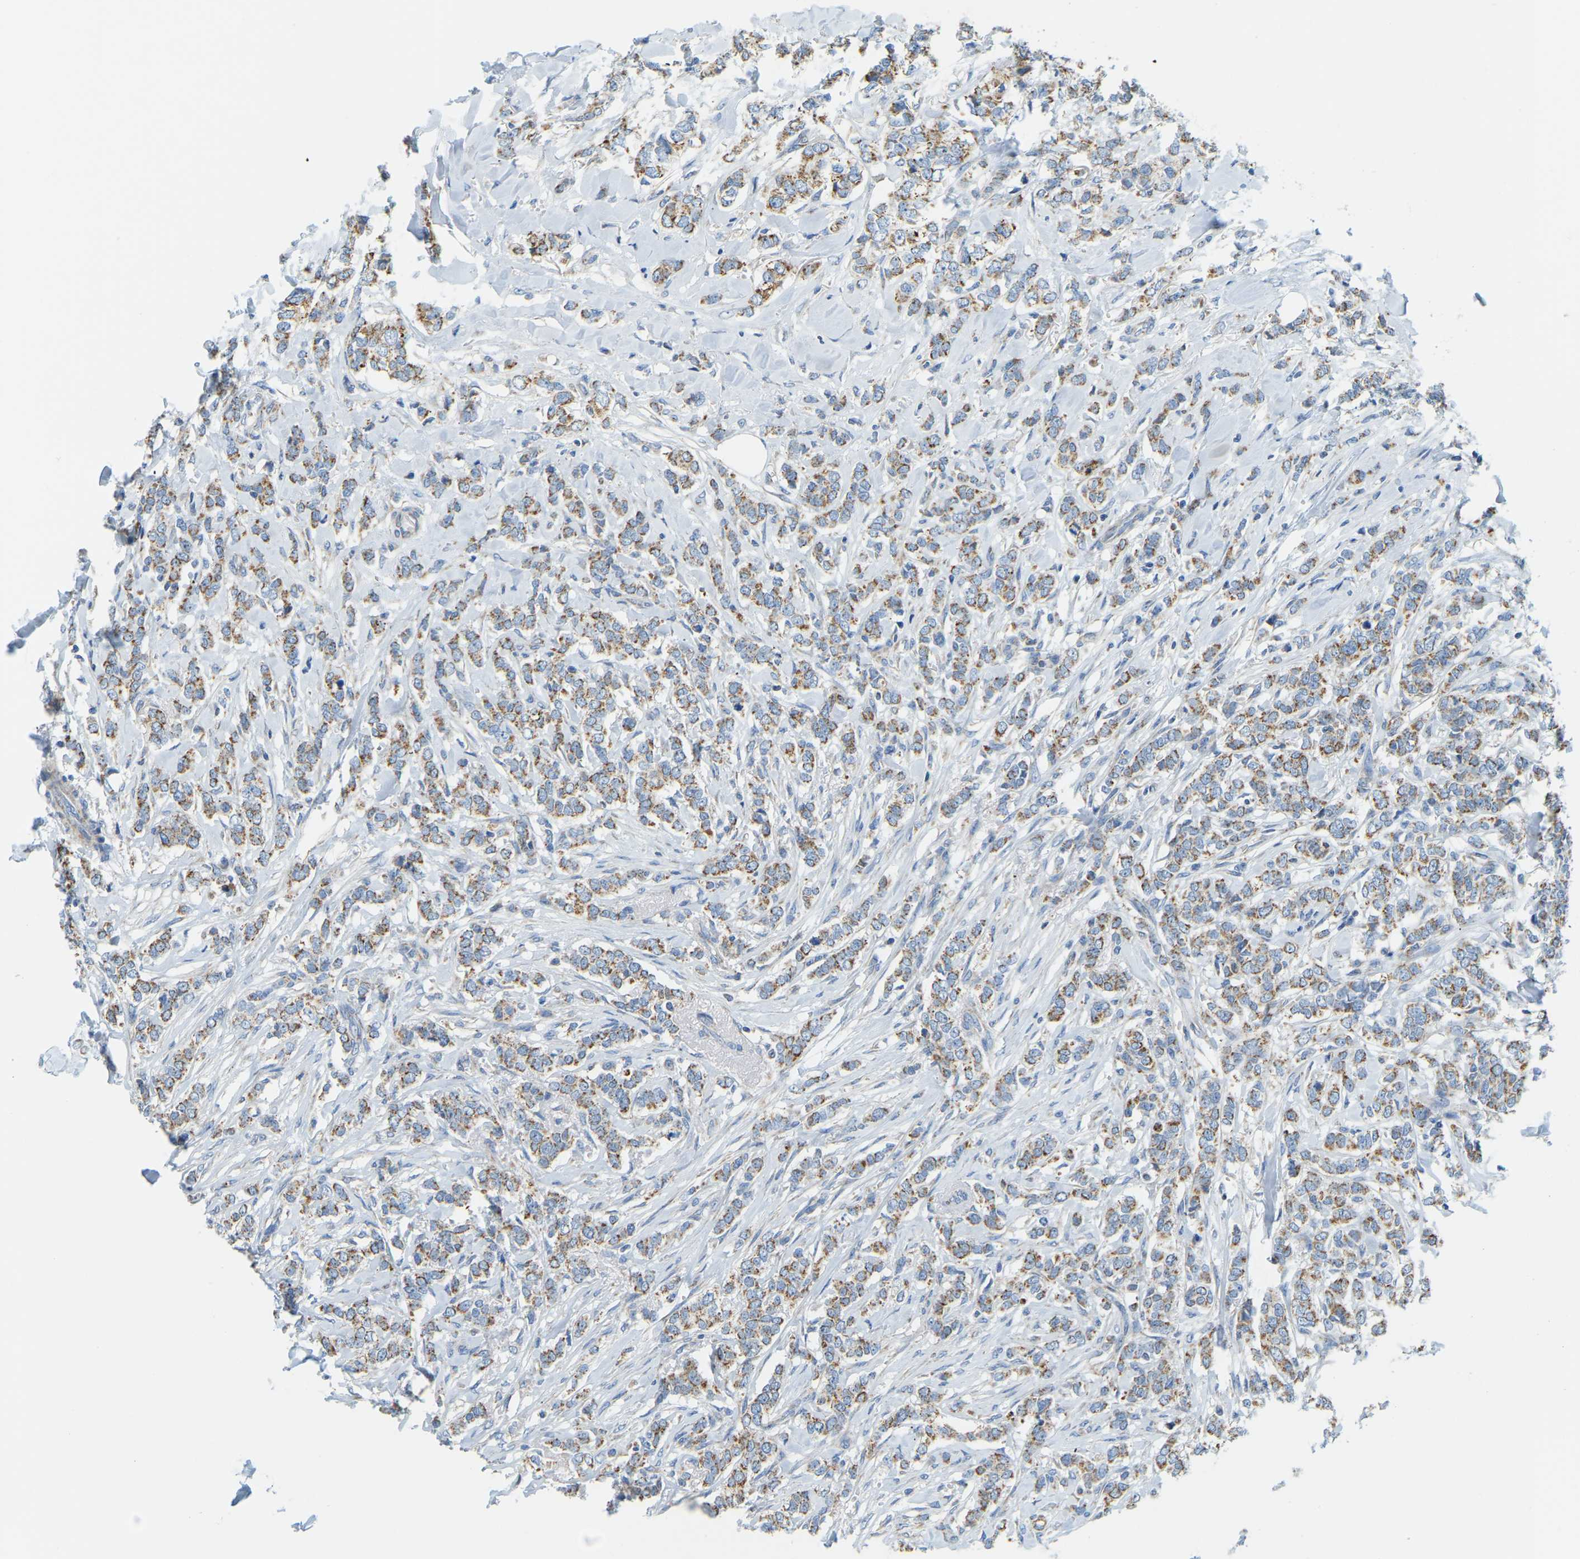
{"staining": {"intensity": "moderate", "quantity": ">75%", "location": "cytoplasmic/membranous"}, "tissue": "breast cancer", "cell_type": "Tumor cells", "image_type": "cancer", "snomed": [{"axis": "morphology", "description": "Lobular carcinoma"}, {"axis": "topography", "description": "Skin"}, {"axis": "topography", "description": "Breast"}], "caption": "There is medium levels of moderate cytoplasmic/membranous positivity in tumor cells of lobular carcinoma (breast), as demonstrated by immunohistochemical staining (brown color).", "gene": "GDA", "patient": {"sex": "female", "age": 46}}